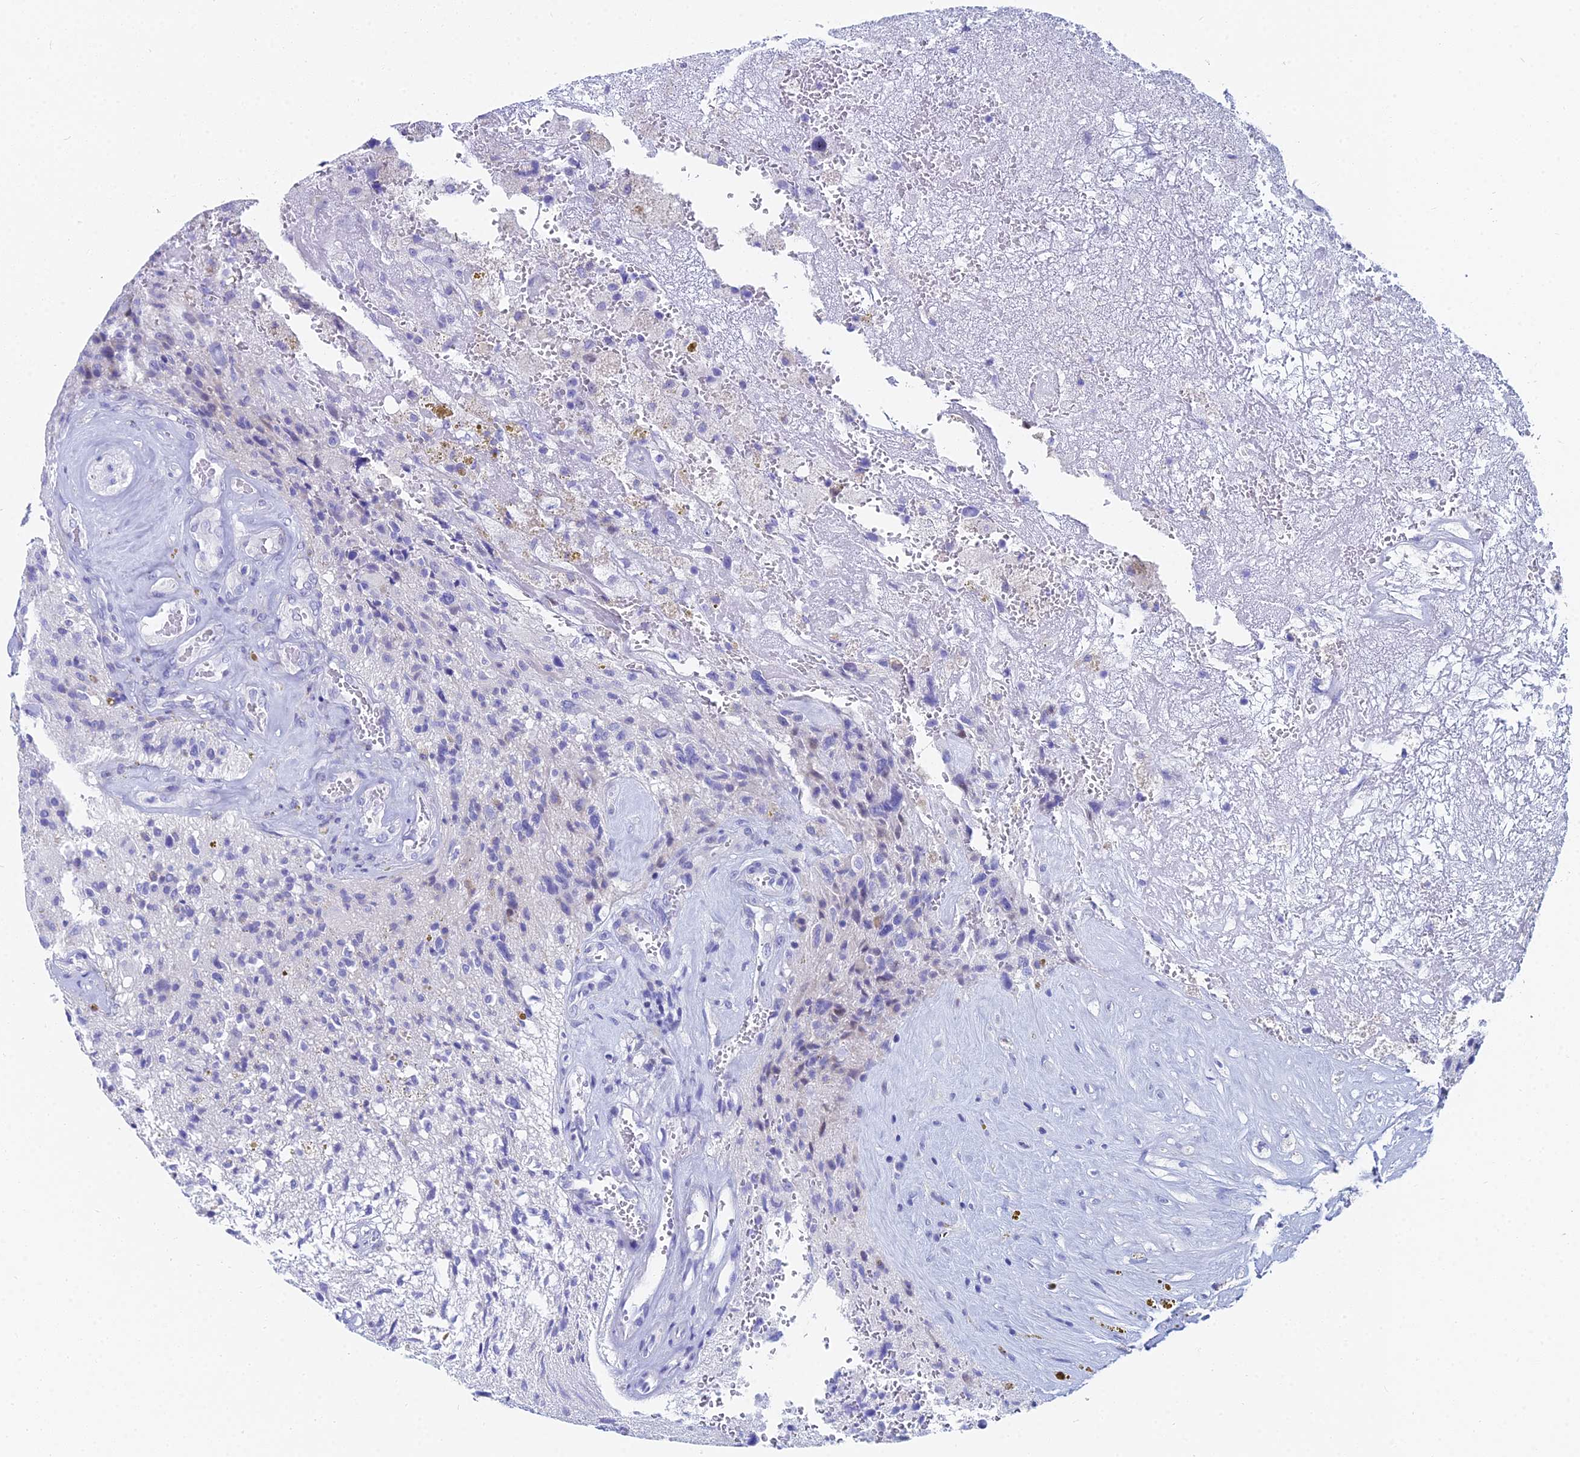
{"staining": {"intensity": "negative", "quantity": "none", "location": "none"}, "tissue": "glioma", "cell_type": "Tumor cells", "image_type": "cancer", "snomed": [{"axis": "morphology", "description": "Glioma, malignant, High grade"}, {"axis": "topography", "description": "Brain"}], "caption": "This micrograph is of glioma stained with immunohistochemistry (IHC) to label a protein in brown with the nuclei are counter-stained blue. There is no staining in tumor cells.", "gene": "HSPA1L", "patient": {"sex": "male", "age": 69}}